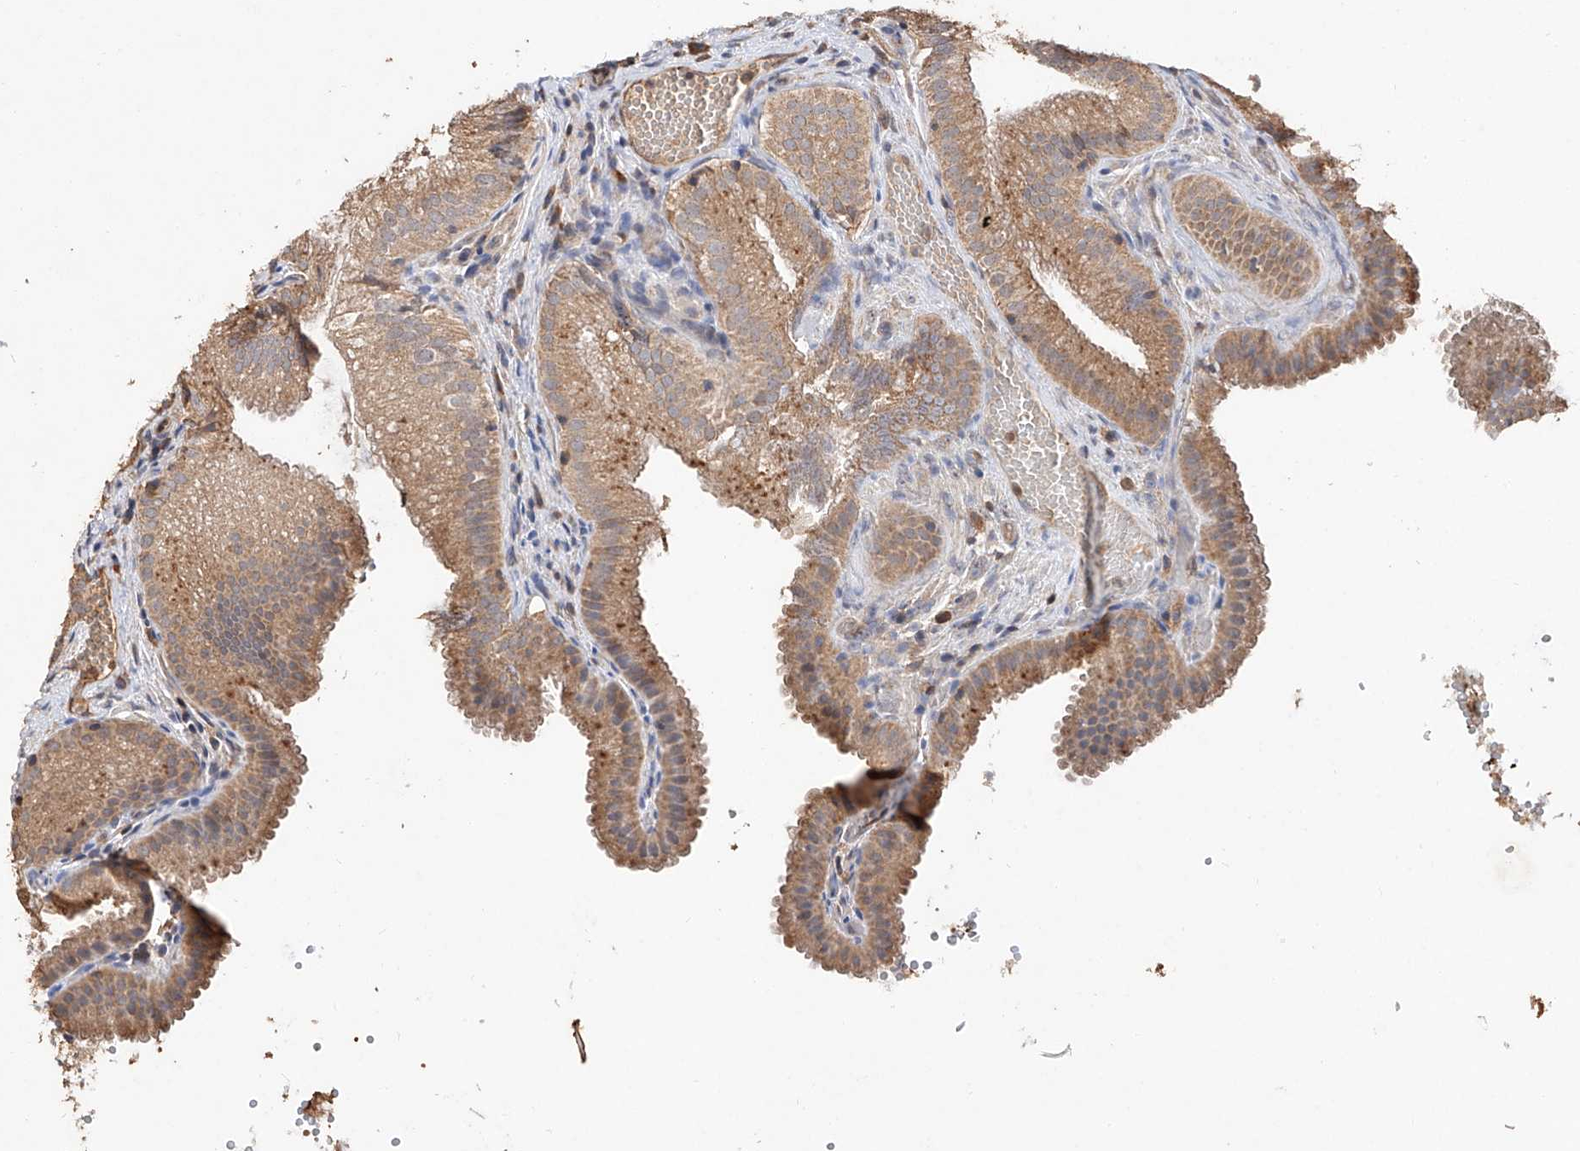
{"staining": {"intensity": "moderate", "quantity": ">75%", "location": "cytoplasmic/membranous"}, "tissue": "gallbladder", "cell_type": "Glandular cells", "image_type": "normal", "snomed": [{"axis": "morphology", "description": "Normal tissue, NOS"}, {"axis": "topography", "description": "Gallbladder"}], "caption": "Glandular cells show moderate cytoplasmic/membranous positivity in approximately >75% of cells in unremarkable gallbladder.", "gene": "RILPL2", "patient": {"sex": "female", "age": 30}}